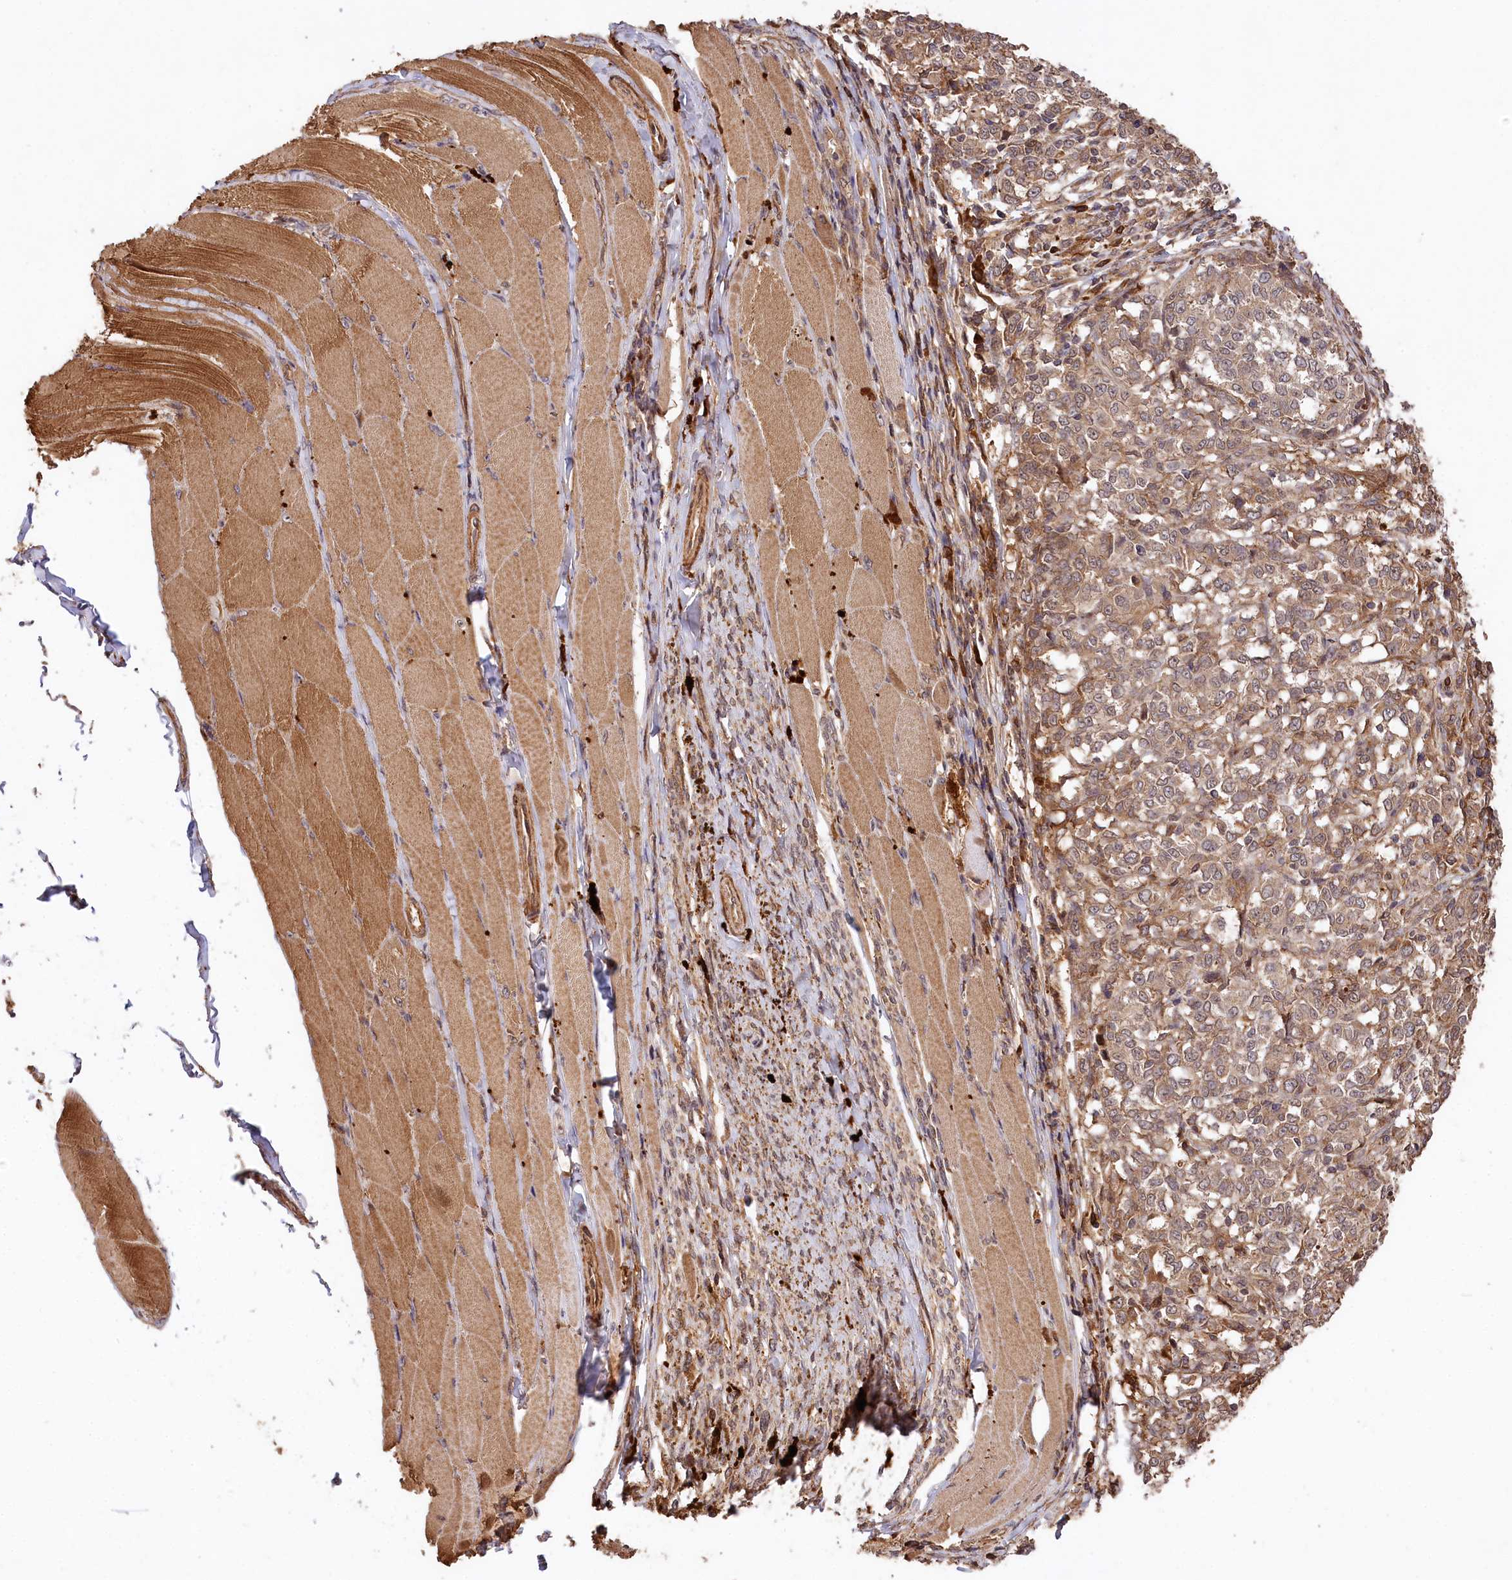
{"staining": {"intensity": "weak", "quantity": ">75%", "location": "cytoplasmic/membranous"}, "tissue": "melanoma", "cell_type": "Tumor cells", "image_type": "cancer", "snomed": [{"axis": "morphology", "description": "Malignant melanoma, NOS"}, {"axis": "topography", "description": "Skin"}], "caption": "Malignant melanoma stained for a protein (brown) demonstrates weak cytoplasmic/membranous positive positivity in about >75% of tumor cells.", "gene": "MCF2L2", "patient": {"sex": "female", "age": 72}}